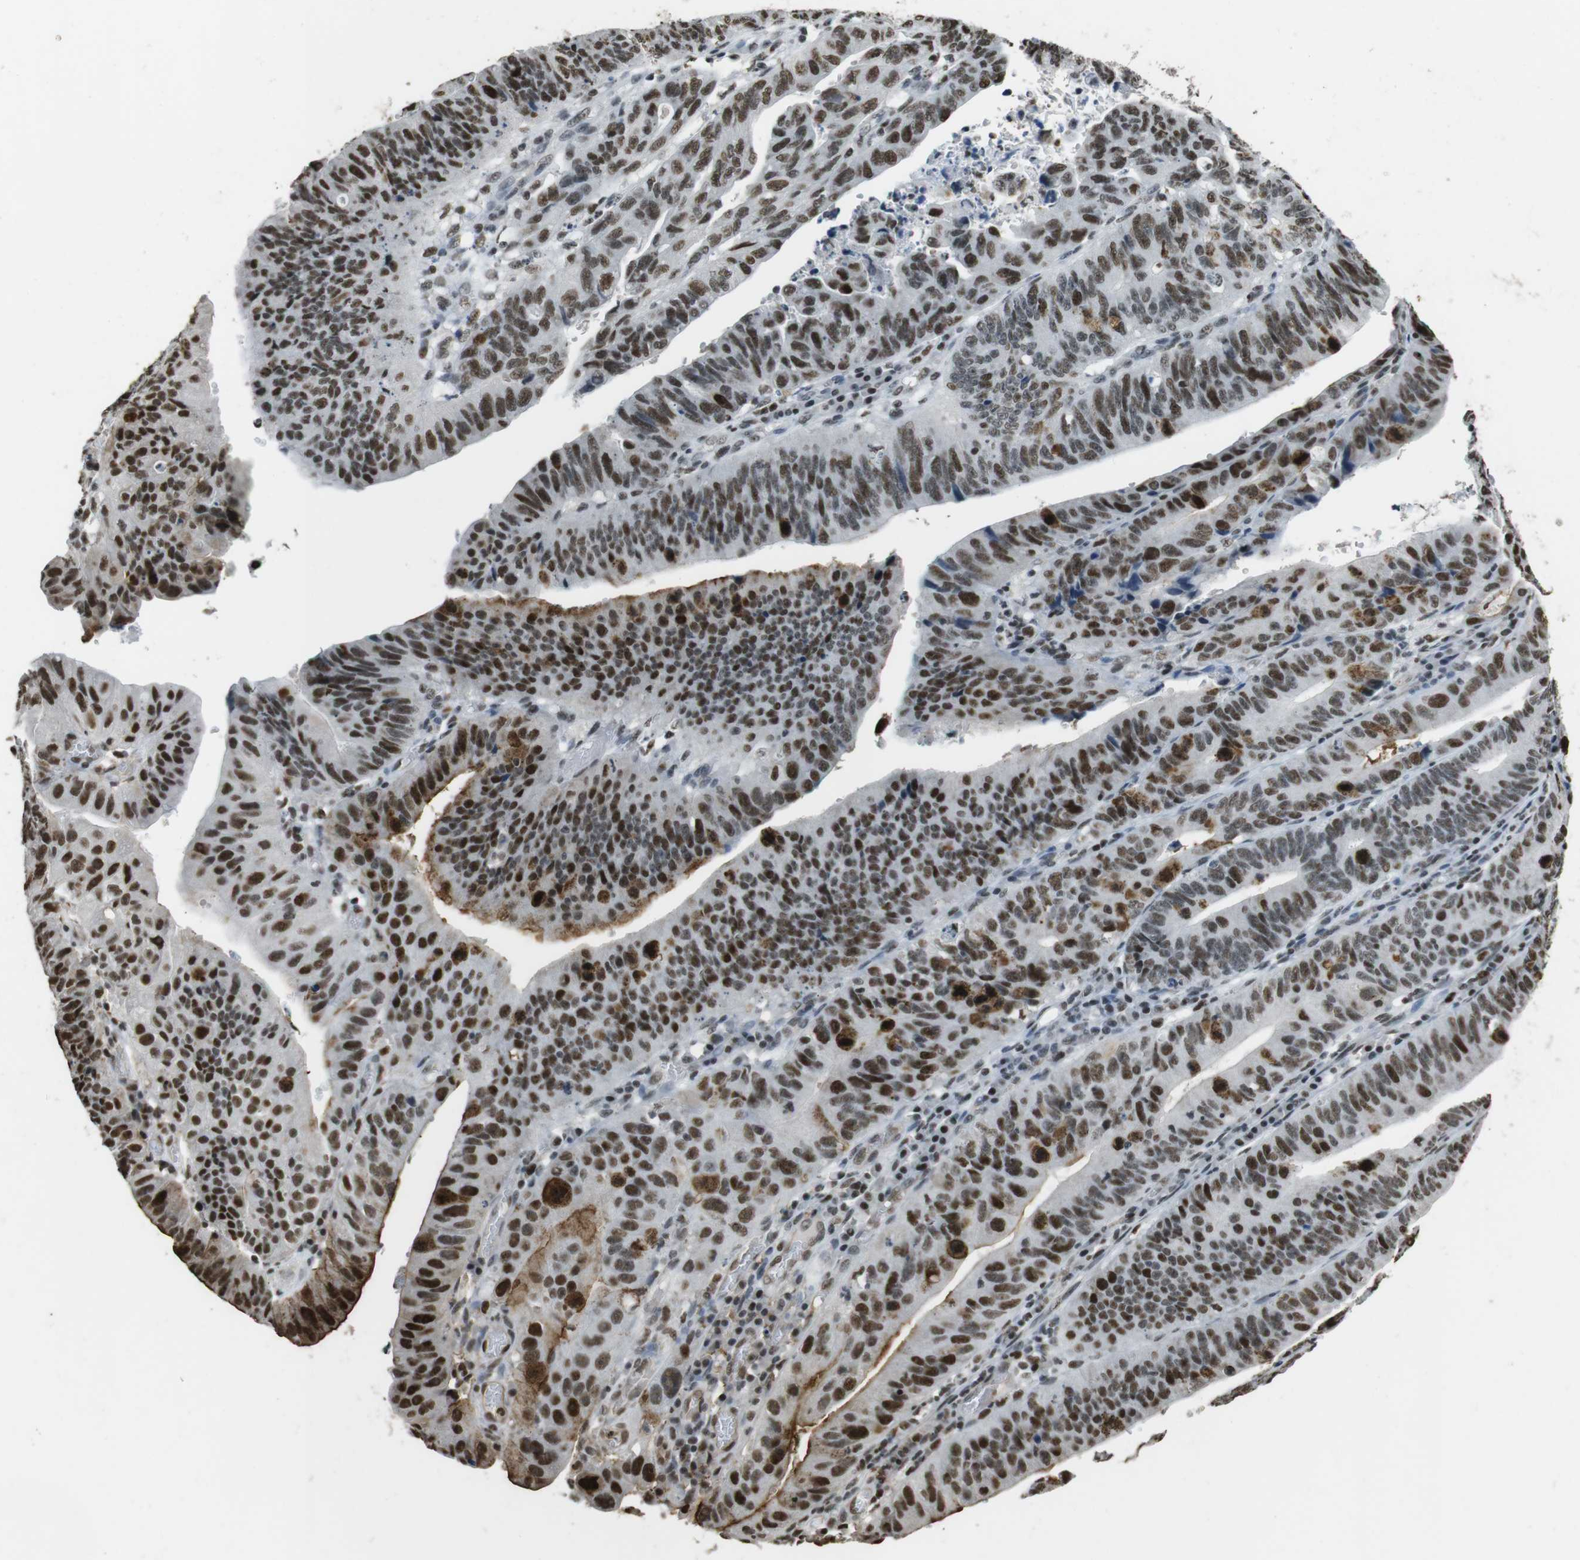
{"staining": {"intensity": "strong", "quantity": ">75%", "location": "nuclear"}, "tissue": "stomach cancer", "cell_type": "Tumor cells", "image_type": "cancer", "snomed": [{"axis": "morphology", "description": "Adenocarcinoma, NOS"}, {"axis": "topography", "description": "Stomach"}], "caption": "Stomach cancer stained with DAB (3,3'-diaminobenzidine) IHC exhibits high levels of strong nuclear staining in about >75% of tumor cells.", "gene": "CSNK2B", "patient": {"sex": "male", "age": 59}}